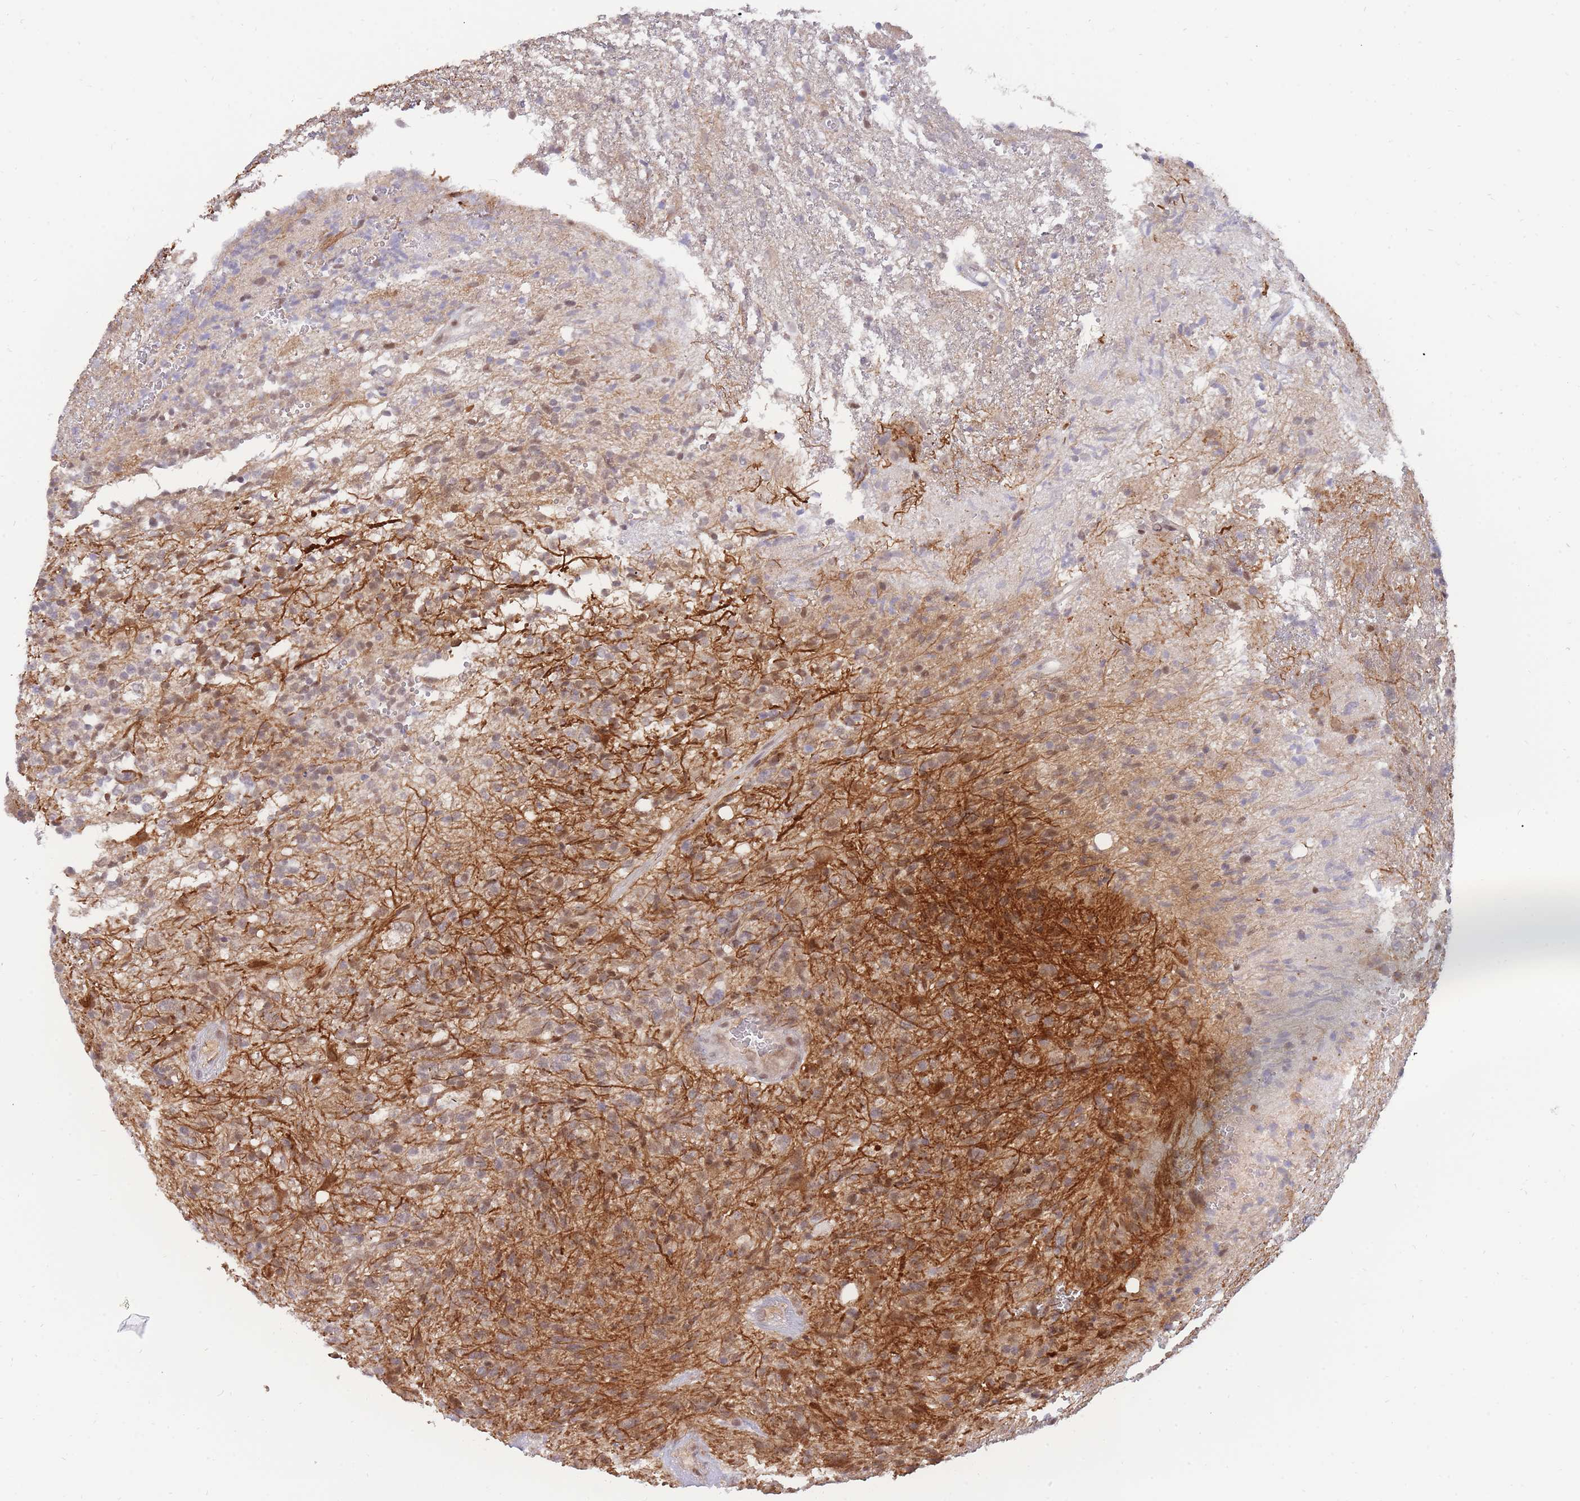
{"staining": {"intensity": "moderate", "quantity": "25%-75%", "location": "cytoplasmic/membranous,nuclear"}, "tissue": "glioma", "cell_type": "Tumor cells", "image_type": "cancer", "snomed": [{"axis": "morphology", "description": "Glioma, malignant, High grade"}, {"axis": "topography", "description": "Brain"}], "caption": "About 25%-75% of tumor cells in glioma demonstrate moderate cytoplasmic/membranous and nuclear protein positivity as visualized by brown immunohistochemical staining.", "gene": "BOD1L1", "patient": {"sex": "male", "age": 56}}